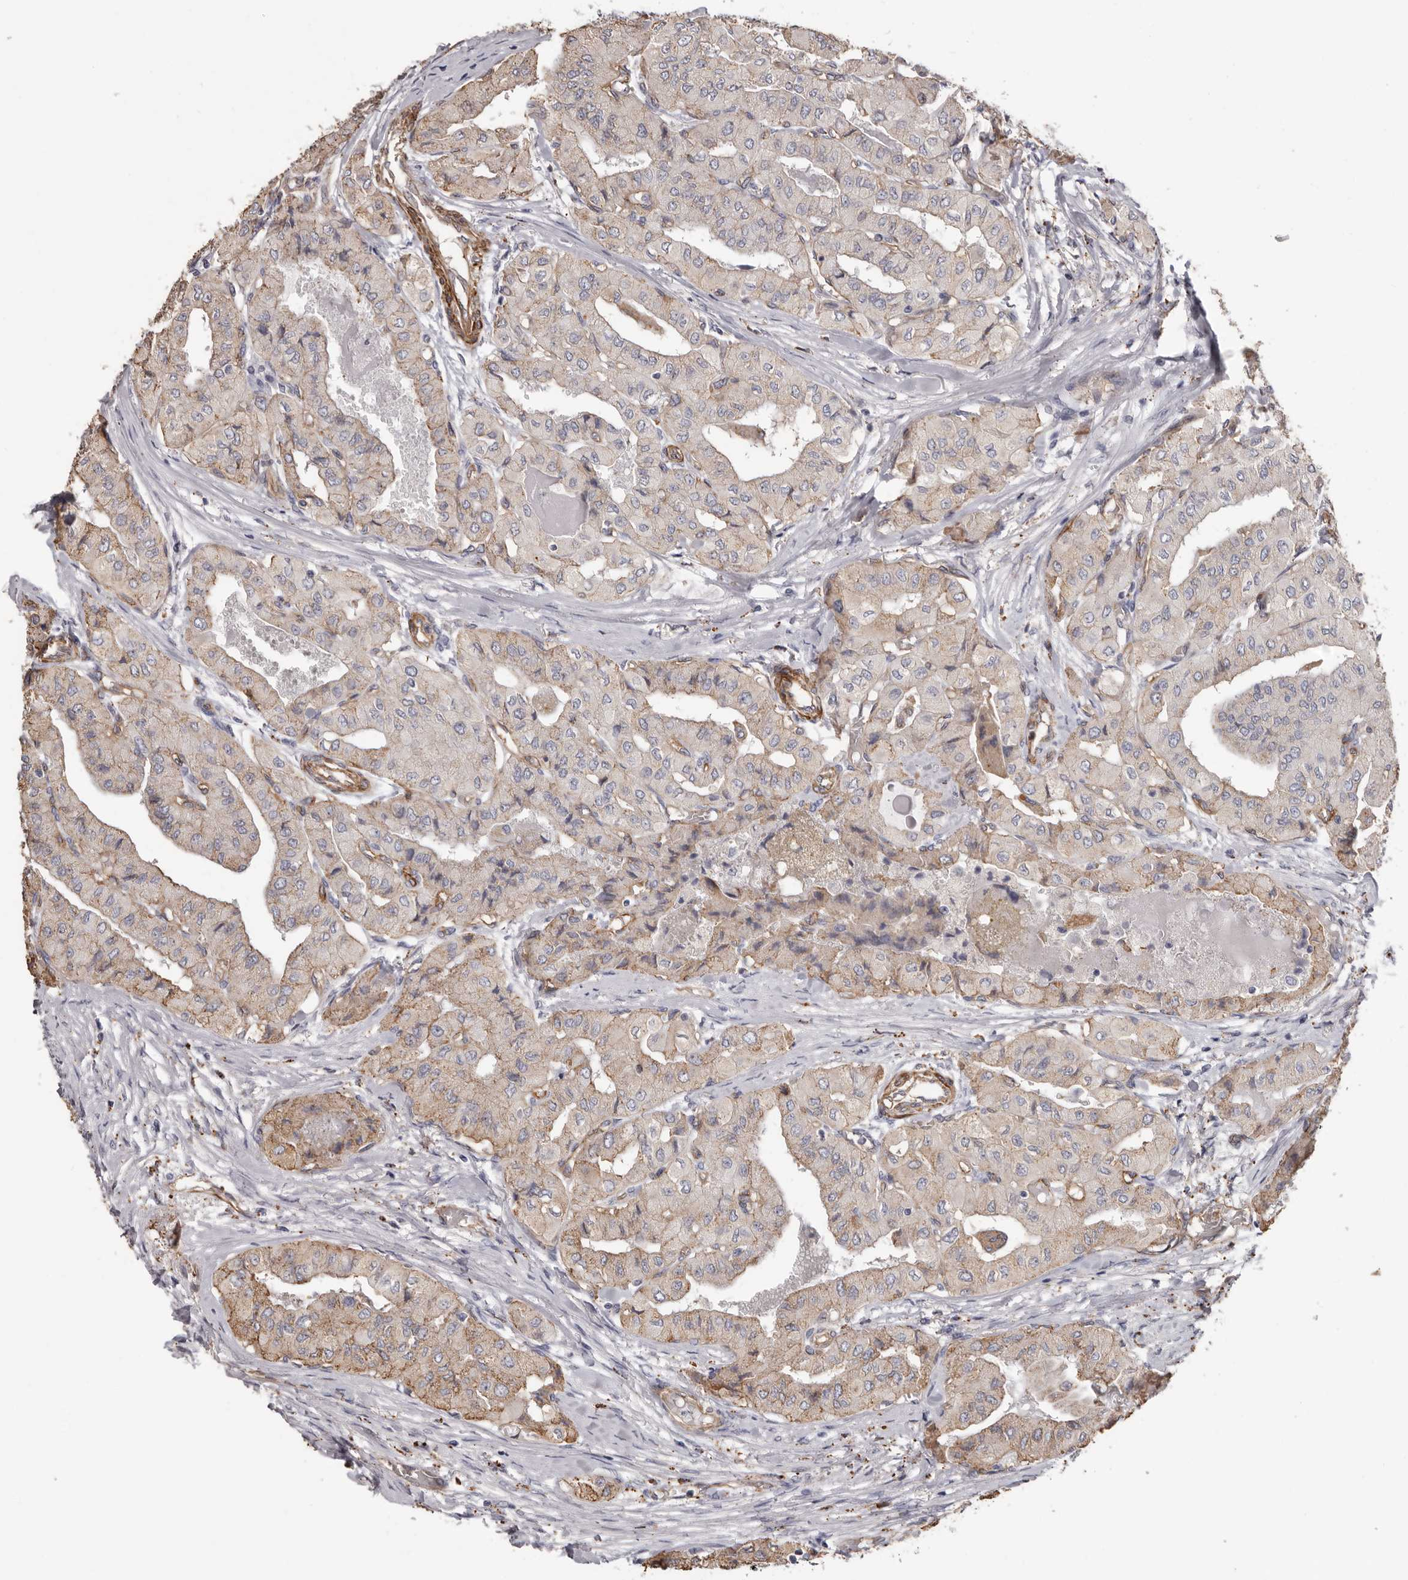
{"staining": {"intensity": "weak", "quantity": "25%-75%", "location": "cytoplasmic/membranous"}, "tissue": "thyroid cancer", "cell_type": "Tumor cells", "image_type": "cancer", "snomed": [{"axis": "morphology", "description": "Papillary adenocarcinoma, NOS"}, {"axis": "topography", "description": "Thyroid gland"}], "caption": "Human papillary adenocarcinoma (thyroid) stained with a brown dye displays weak cytoplasmic/membranous positive staining in approximately 25%-75% of tumor cells.", "gene": "ADGRL4", "patient": {"sex": "female", "age": 59}}